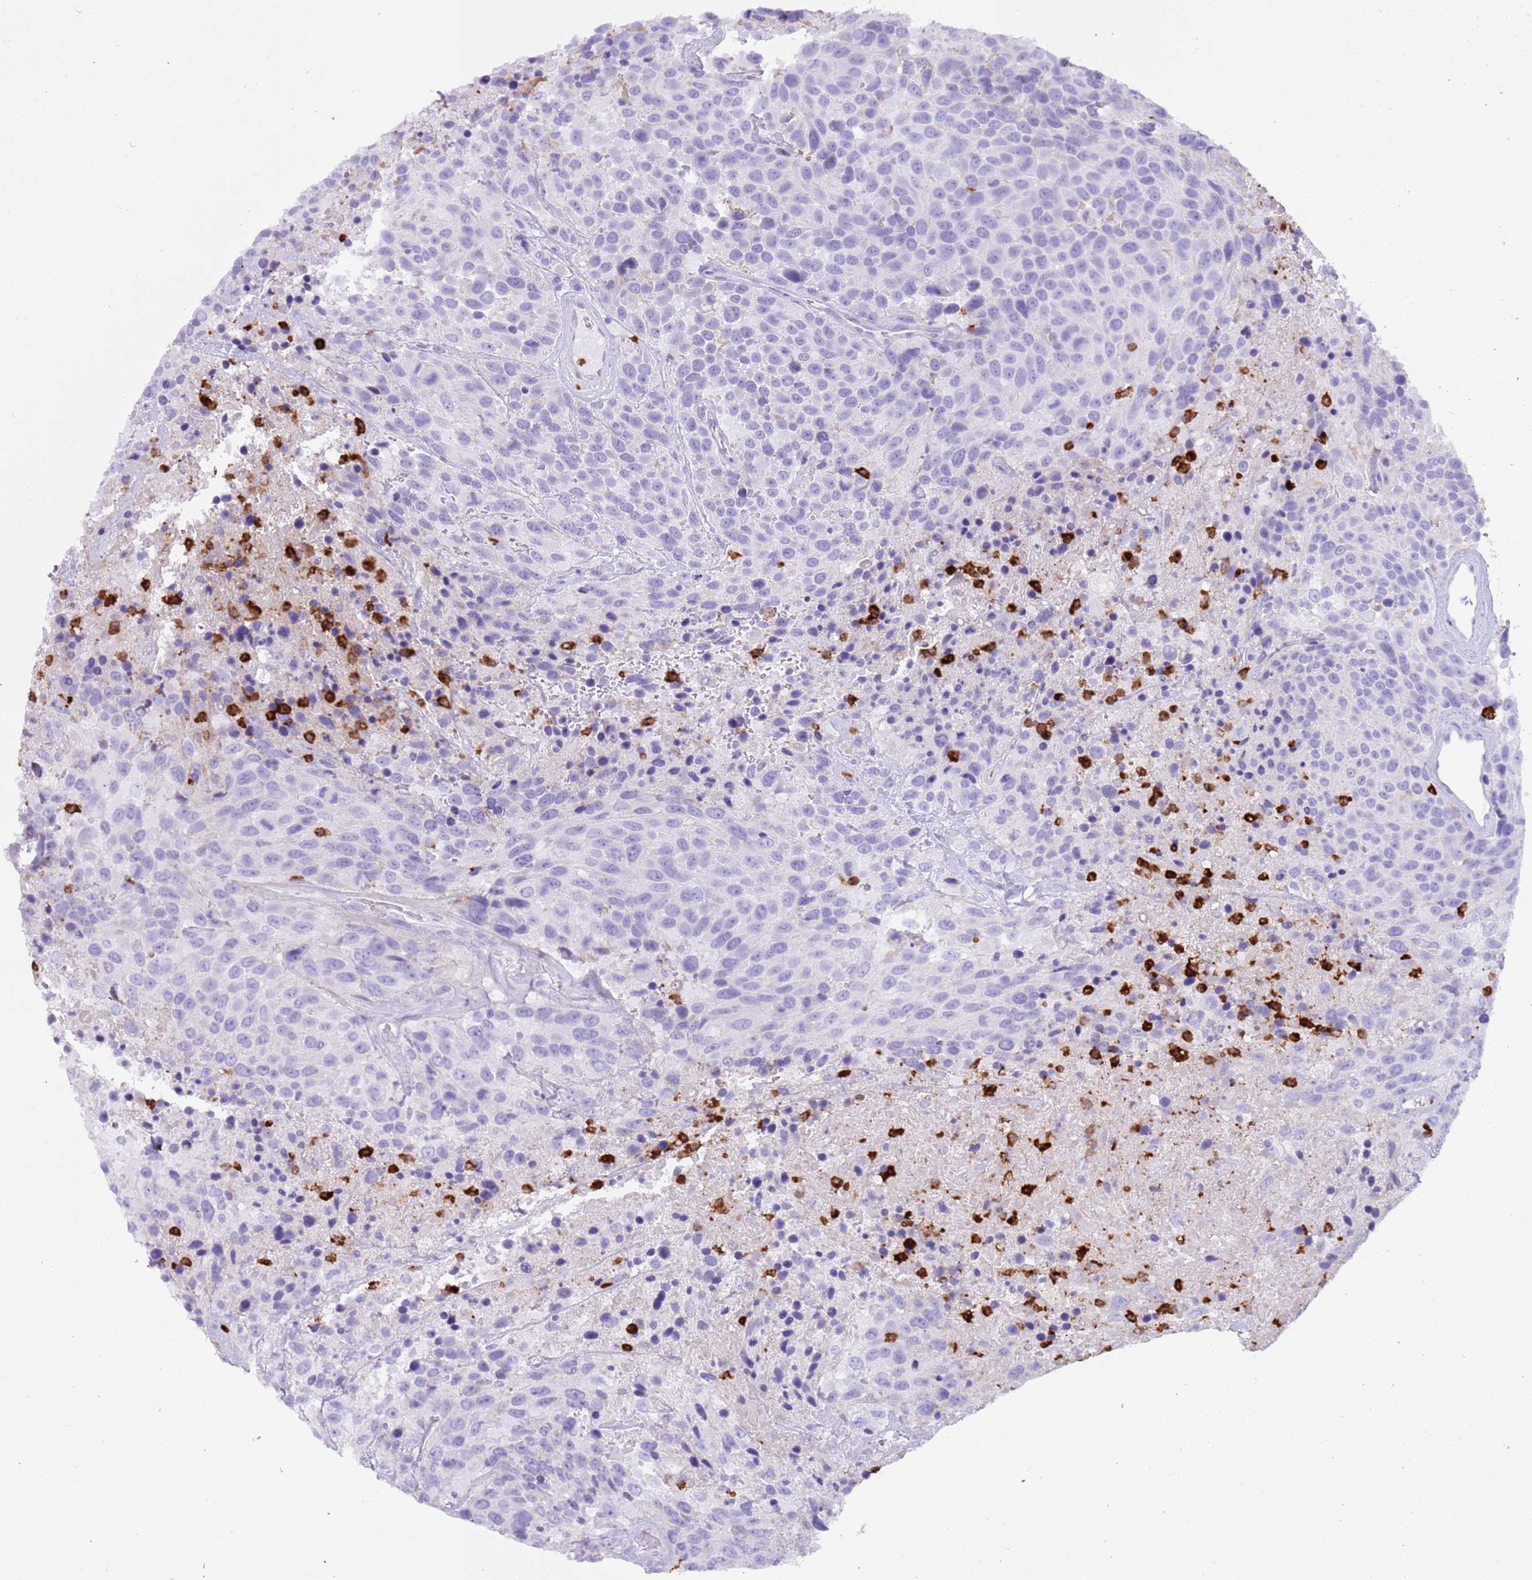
{"staining": {"intensity": "negative", "quantity": "none", "location": "none"}, "tissue": "urothelial cancer", "cell_type": "Tumor cells", "image_type": "cancer", "snomed": [{"axis": "morphology", "description": "Urothelial carcinoma, High grade"}, {"axis": "topography", "description": "Urinary bladder"}], "caption": "Urothelial carcinoma (high-grade) was stained to show a protein in brown. There is no significant staining in tumor cells.", "gene": "CD177", "patient": {"sex": "female", "age": 70}}